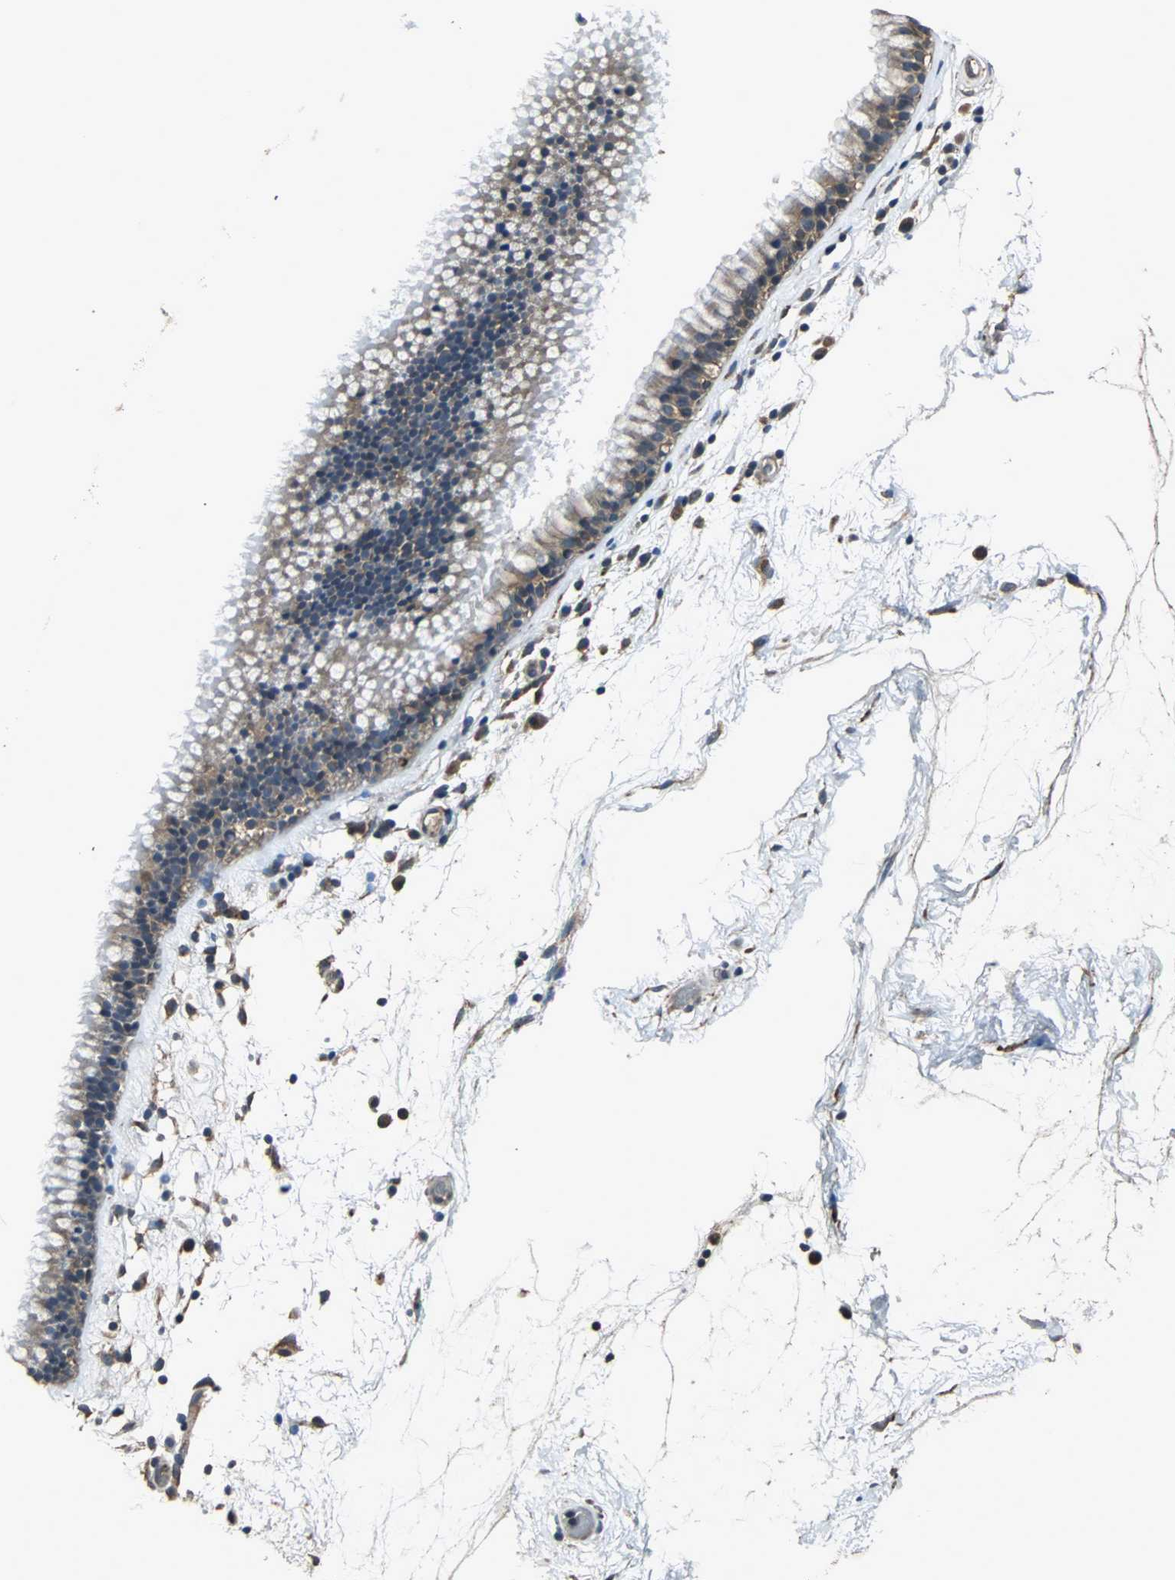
{"staining": {"intensity": "weak", "quantity": ">75%", "location": "cytoplasmic/membranous"}, "tissue": "nasopharynx", "cell_type": "Respiratory epithelial cells", "image_type": "normal", "snomed": [{"axis": "morphology", "description": "Normal tissue, NOS"}, {"axis": "morphology", "description": "Inflammation, NOS"}, {"axis": "topography", "description": "Nasopharynx"}], "caption": "The photomicrograph reveals staining of normal nasopharynx, revealing weak cytoplasmic/membranous protein expression (brown color) within respiratory epithelial cells. The staining was performed using DAB to visualize the protein expression in brown, while the nuclei were stained in blue with hematoxylin (Magnification: 20x).", "gene": "SOS1", "patient": {"sex": "male", "age": 48}}